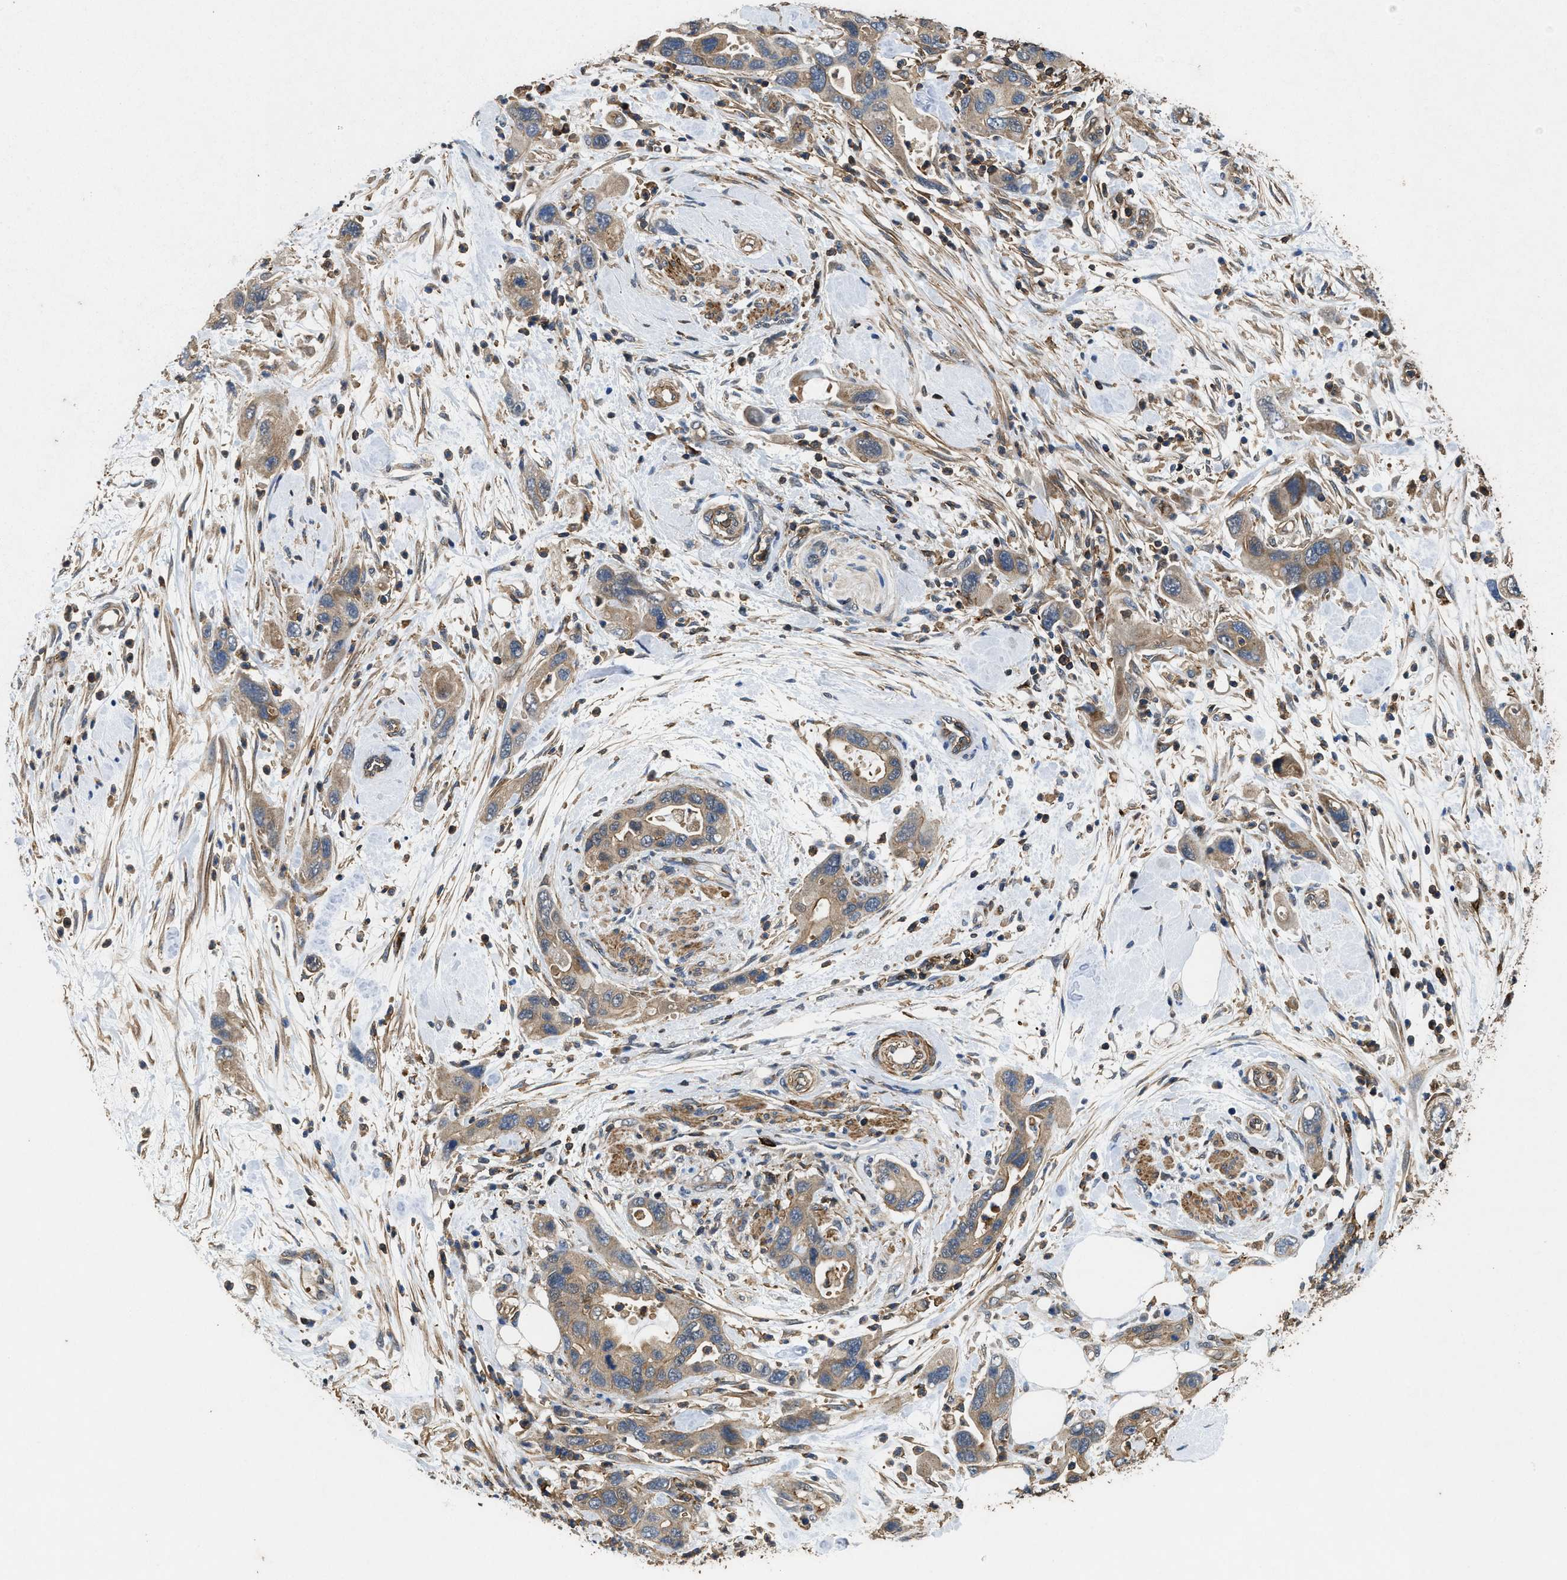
{"staining": {"intensity": "moderate", "quantity": ">75%", "location": "cytoplasmic/membranous"}, "tissue": "pancreatic cancer", "cell_type": "Tumor cells", "image_type": "cancer", "snomed": [{"axis": "morphology", "description": "Normal tissue, NOS"}, {"axis": "morphology", "description": "Adenocarcinoma, NOS"}, {"axis": "topography", "description": "Pancreas"}], "caption": "About >75% of tumor cells in human pancreatic adenocarcinoma demonstrate moderate cytoplasmic/membranous protein expression as visualized by brown immunohistochemical staining.", "gene": "LINGO2", "patient": {"sex": "female", "age": 71}}